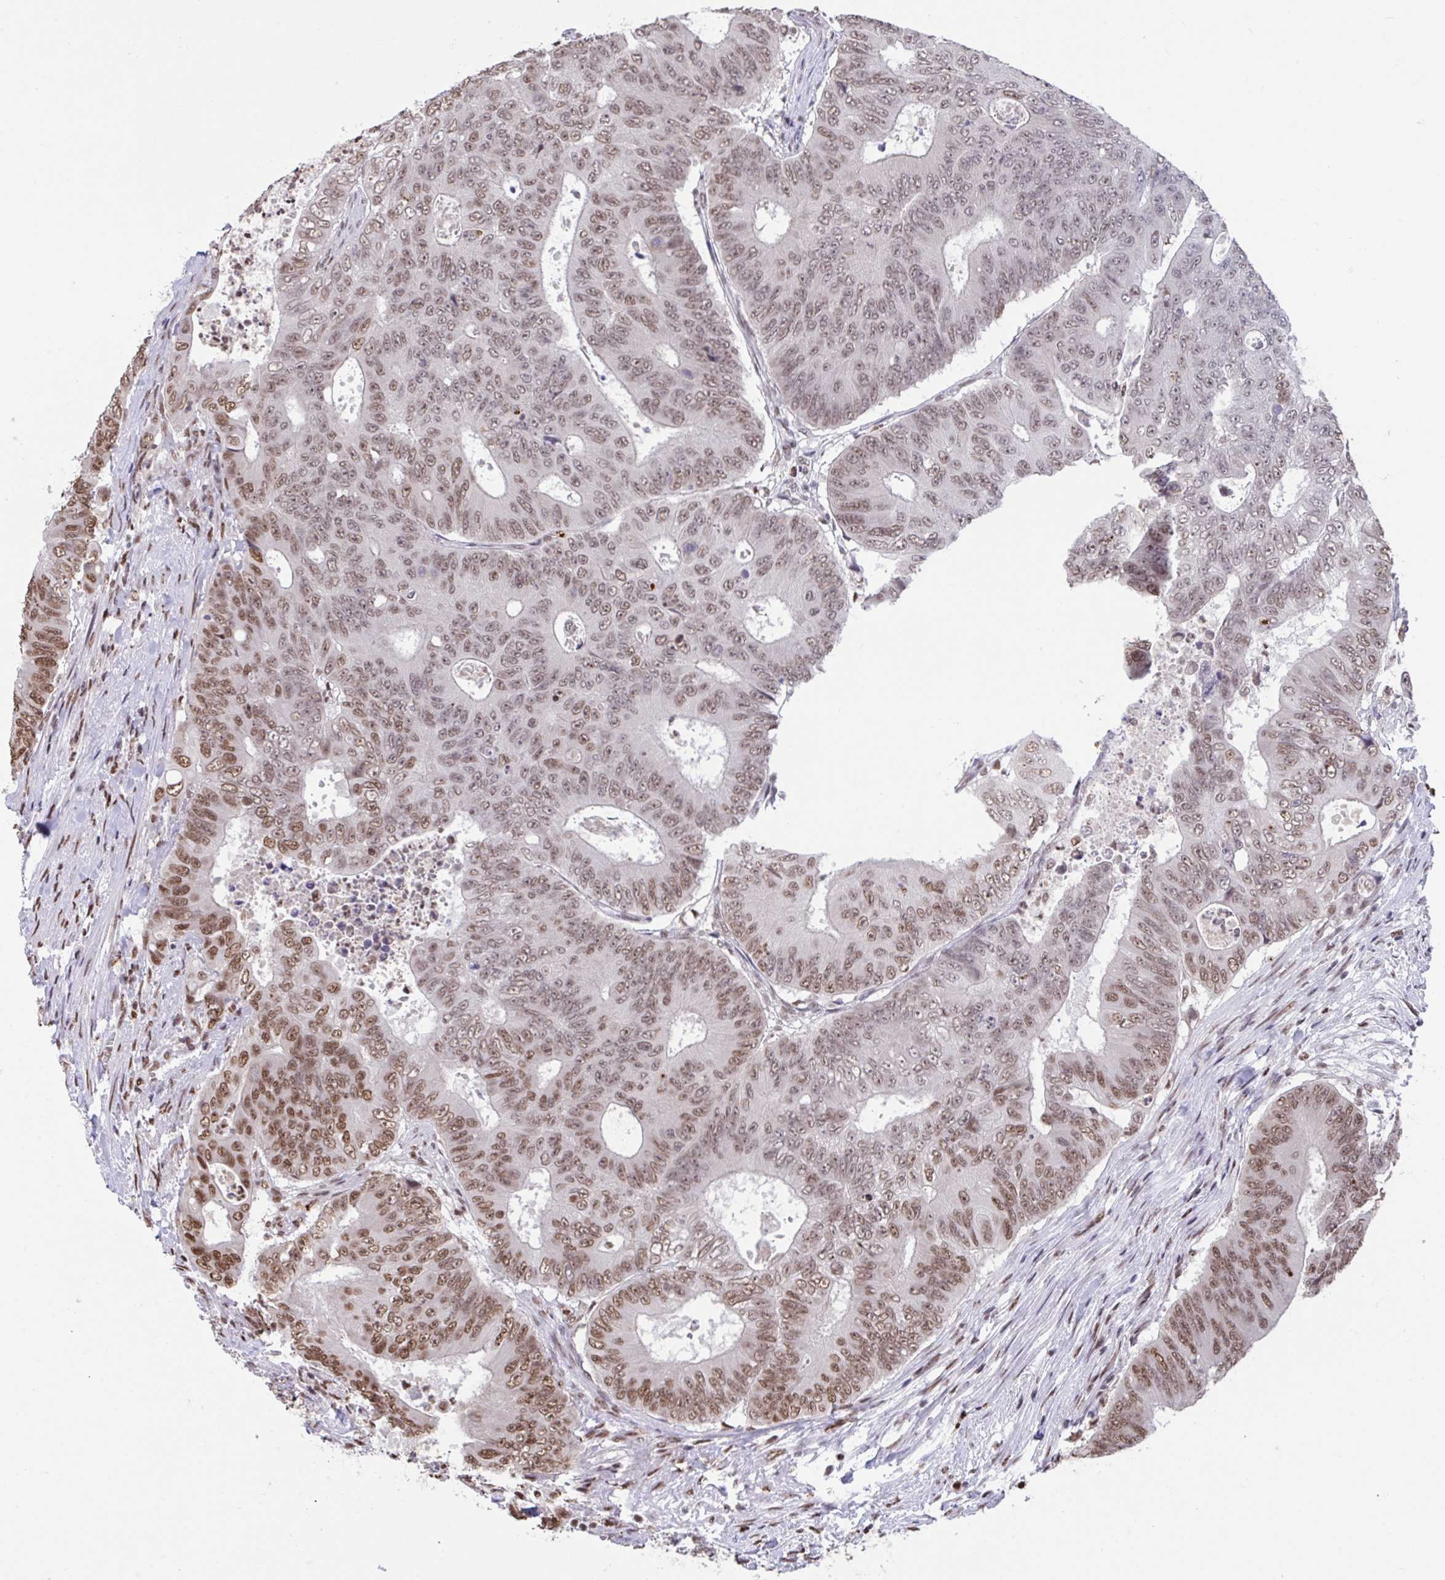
{"staining": {"intensity": "moderate", "quantity": ">75%", "location": "nuclear"}, "tissue": "colorectal cancer", "cell_type": "Tumor cells", "image_type": "cancer", "snomed": [{"axis": "morphology", "description": "Adenocarcinoma, NOS"}, {"axis": "topography", "description": "Colon"}], "caption": "Protein analysis of colorectal cancer tissue shows moderate nuclear staining in approximately >75% of tumor cells.", "gene": "HNRNPDL", "patient": {"sex": "female", "age": 48}}